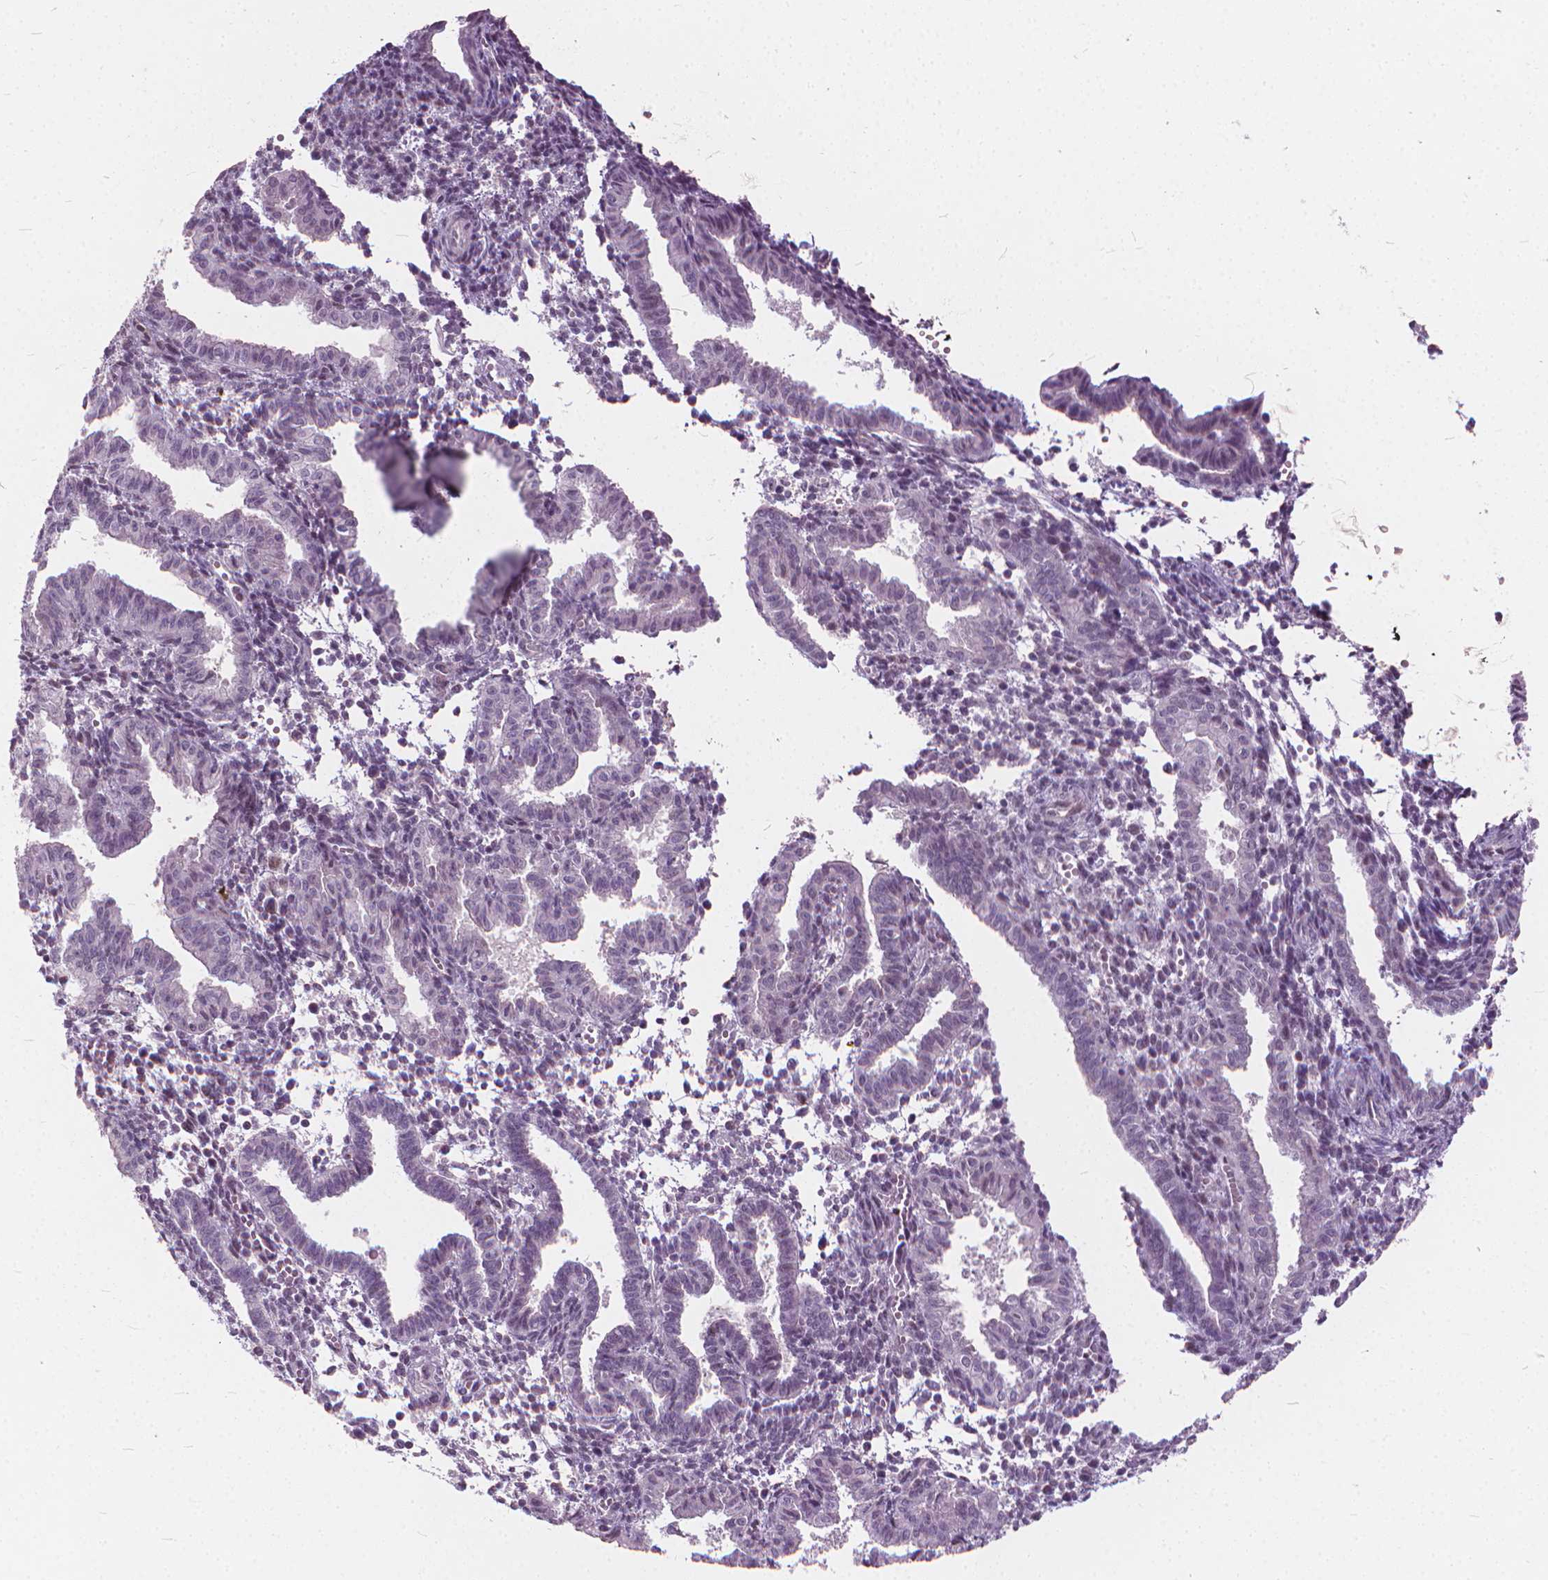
{"staining": {"intensity": "negative", "quantity": "none", "location": "none"}, "tissue": "endometrium", "cell_type": "Cells in endometrial stroma", "image_type": "normal", "snomed": [{"axis": "morphology", "description": "Normal tissue, NOS"}, {"axis": "topography", "description": "Endometrium"}], "caption": "Cells in endometrial stroma are negative for protein expression in benign human endometrium. (DAB (3,3'-diaminobenzidine) immunohistochemistry visualized using brightfield microscopy, high magnification).", "gene": "STAT5B", "patient": {"sex": "female", "age": 37}}